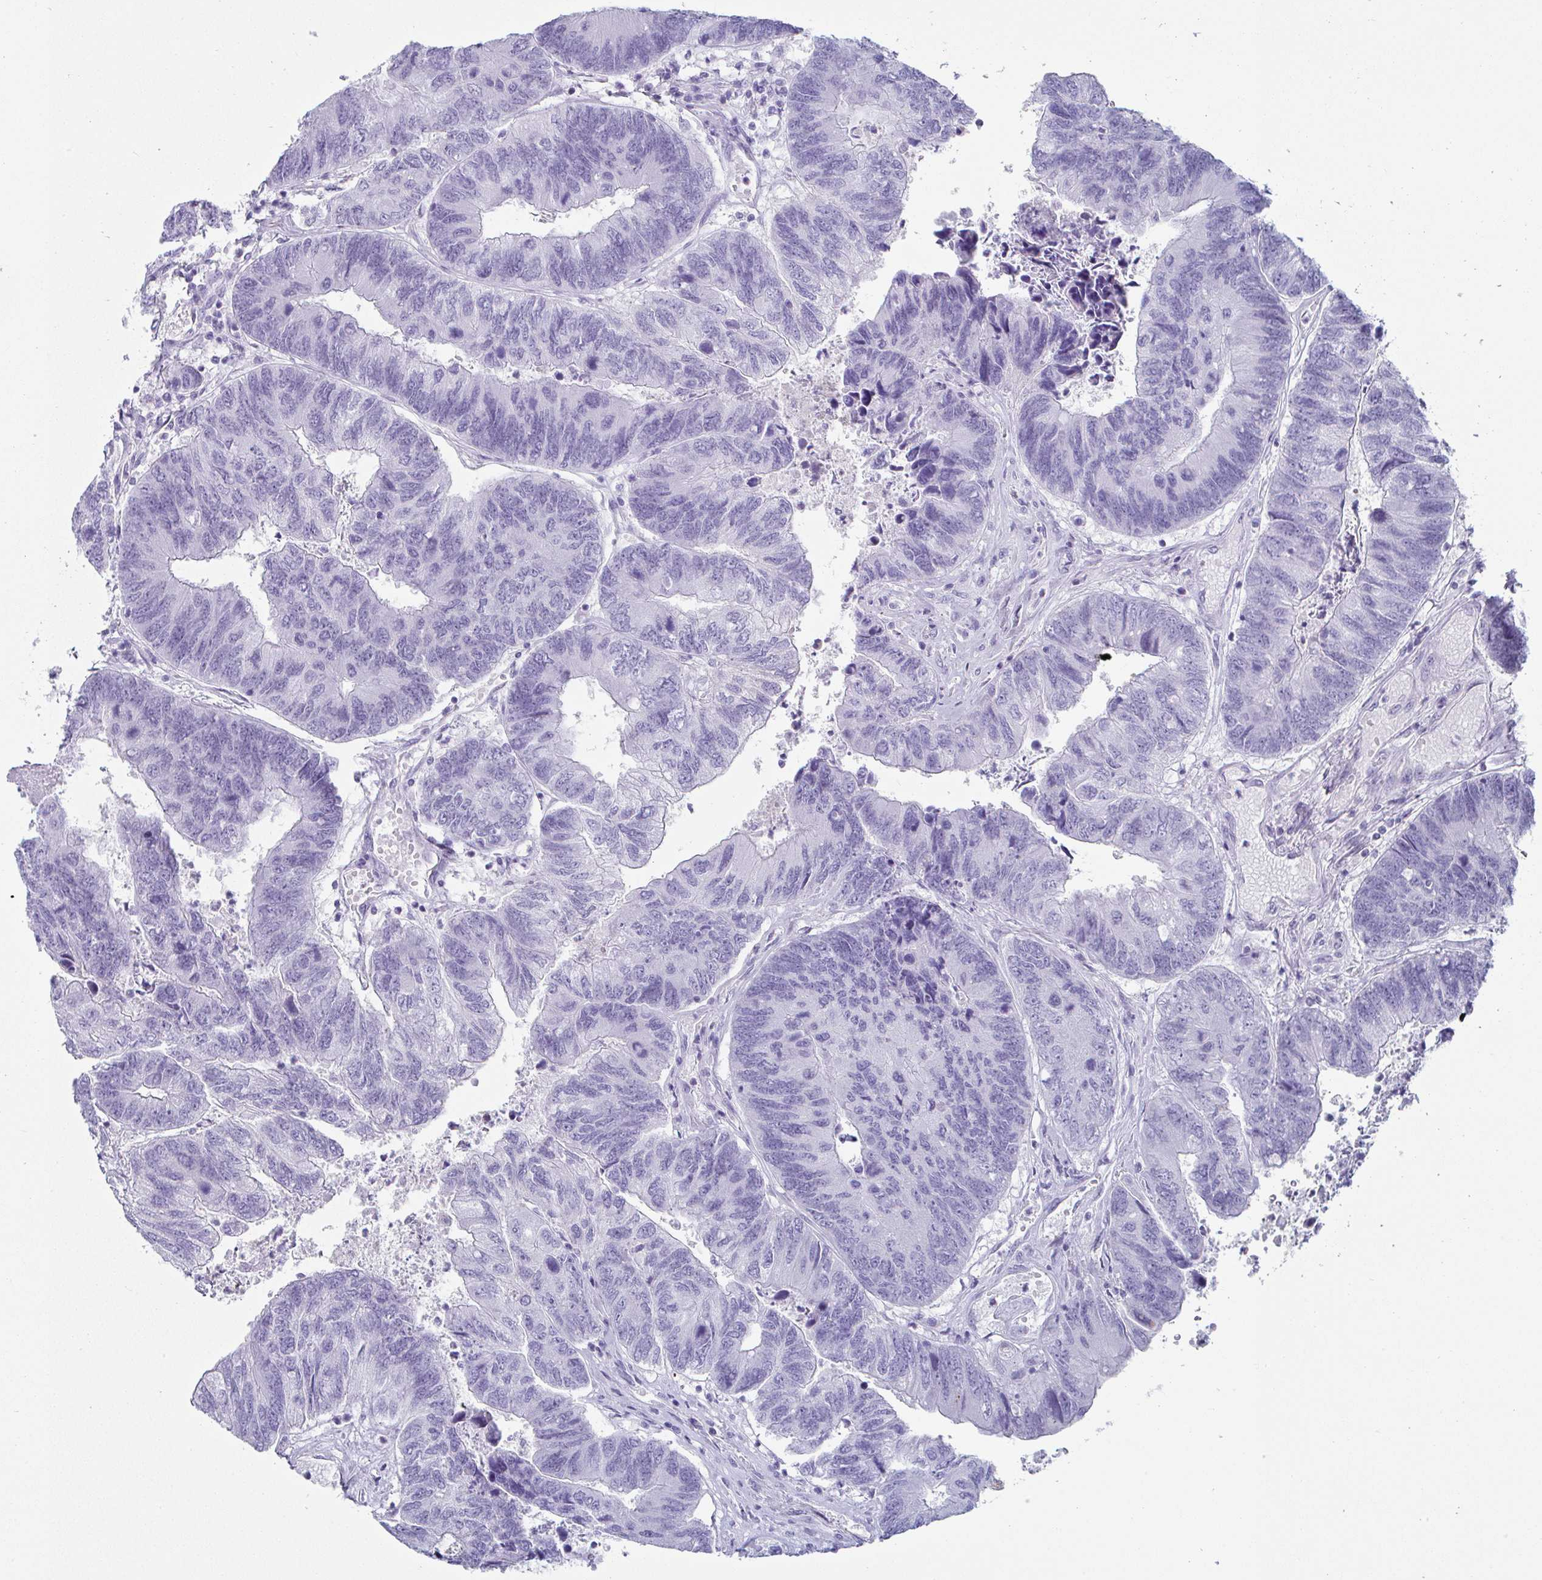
{"staining": {"intensity": "negative", "quantity": "none", "location": "none"}, "tissue": "colorectal cancer", "cell_type": "Tumor cells", "image_type": "cancer", "snomed": [{"axis": "morphology", "description": "Adenocarcinoma, NOS"}, {"axis": "topography", "description": "Colon"}], "caption": "This is an immunohistochemistry (IHC) photomicrograph of human colorectal cancer (adenocarcinoma). There is no staining in tumor cells.", "gene": "CREG2", "patient": {"sex": "female", "age": 67}}